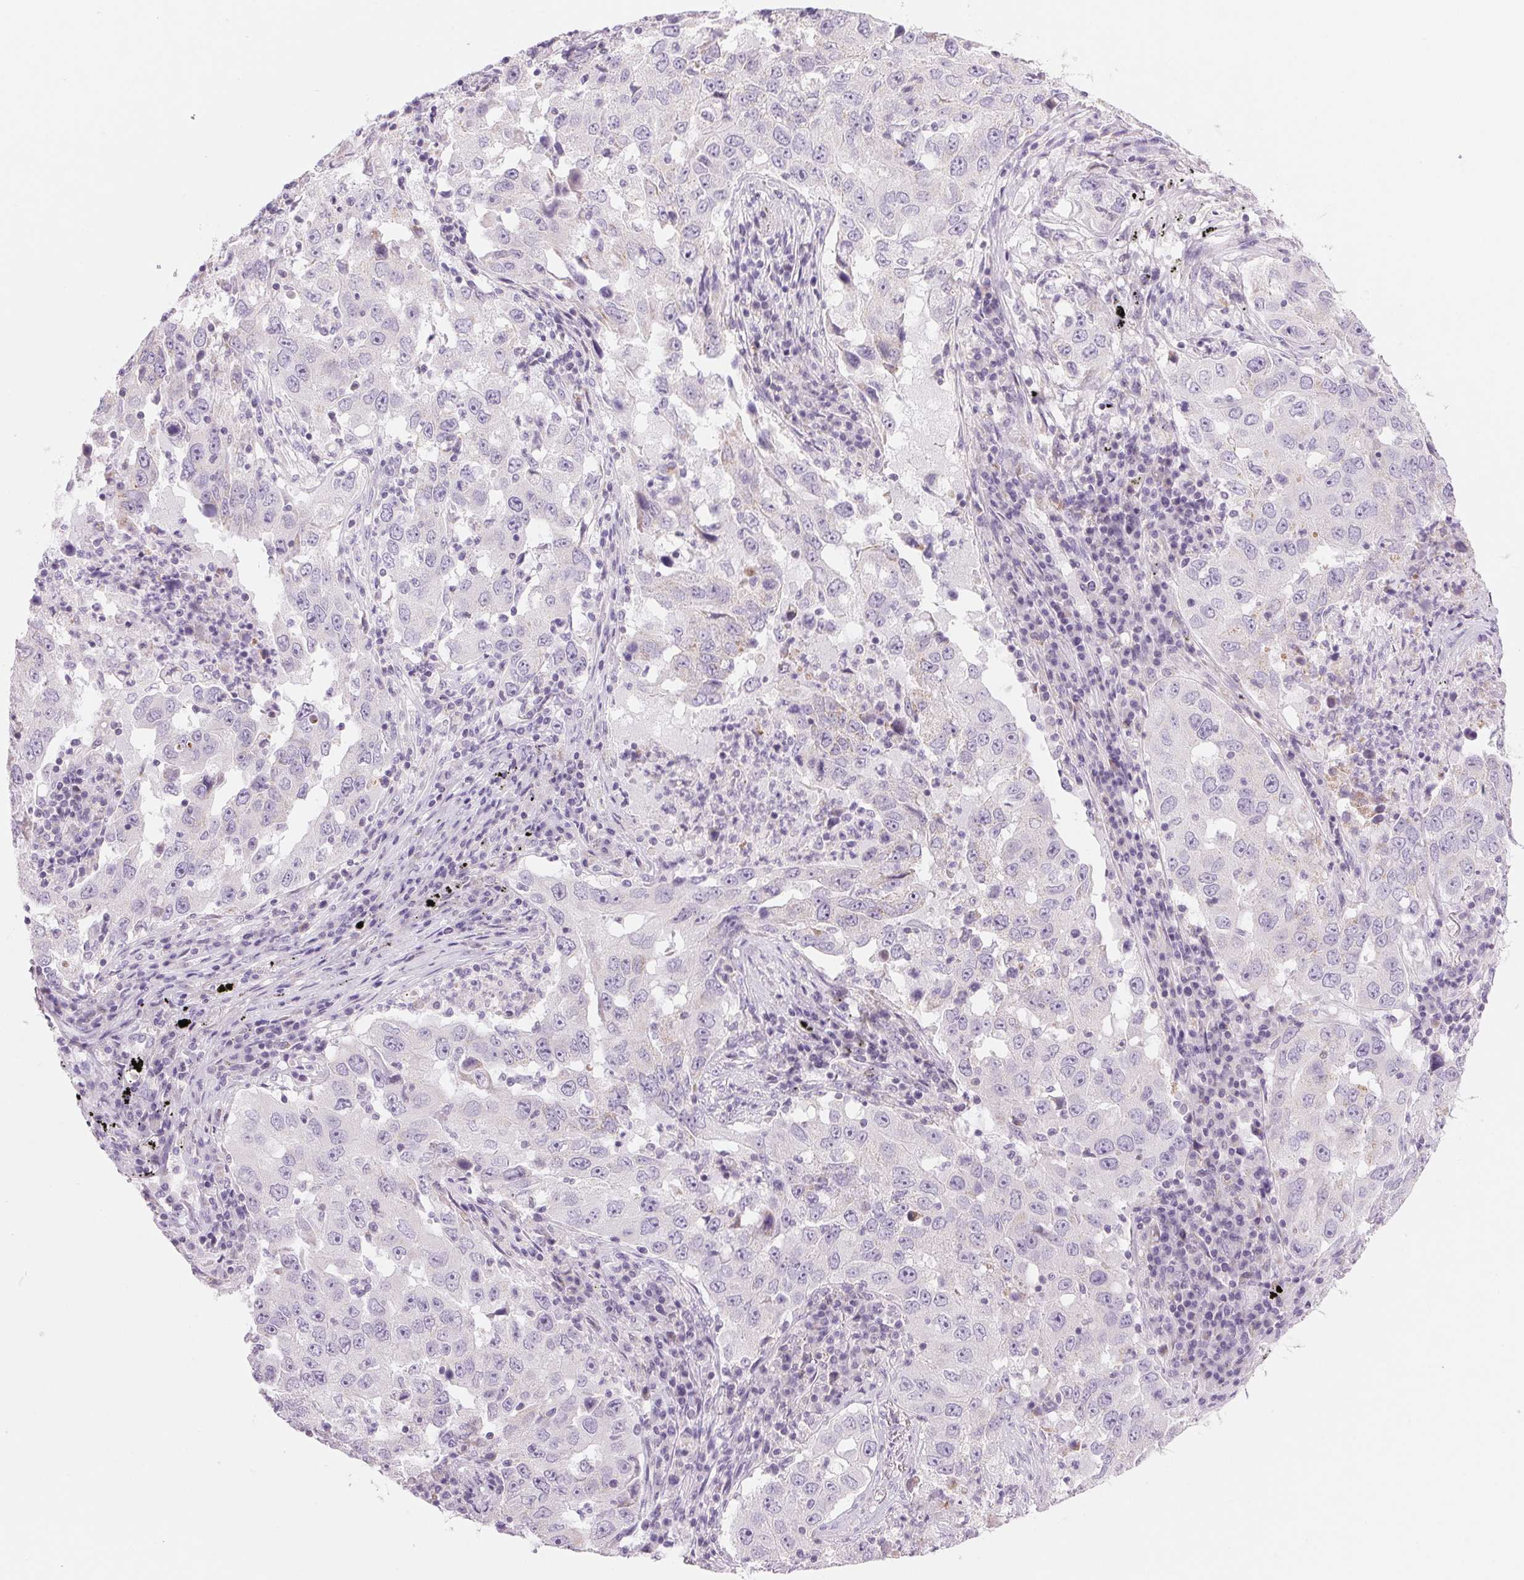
{"staining": {"intensity": "negative", "quantity": "none", "location": "none"}, "tissue": "lung cancer", "cell_type": "Tumor cells", "image_type": "cancer", "snomed": [{"axis": "morphology", "description": "Adenocarcinoma, NOS"}, {"axis": "topography", "description": "Lung"}], "caption": "Protein analysis of lung cancer (adenocarcinoma) displays no significant positivity in tumor cells. The staining is performed using DAB brown chromogen with nuclei counter-stained in using hematoxylin.", "gene": "CYP11B1", "patient": {"sex": "male", "age": 73}}